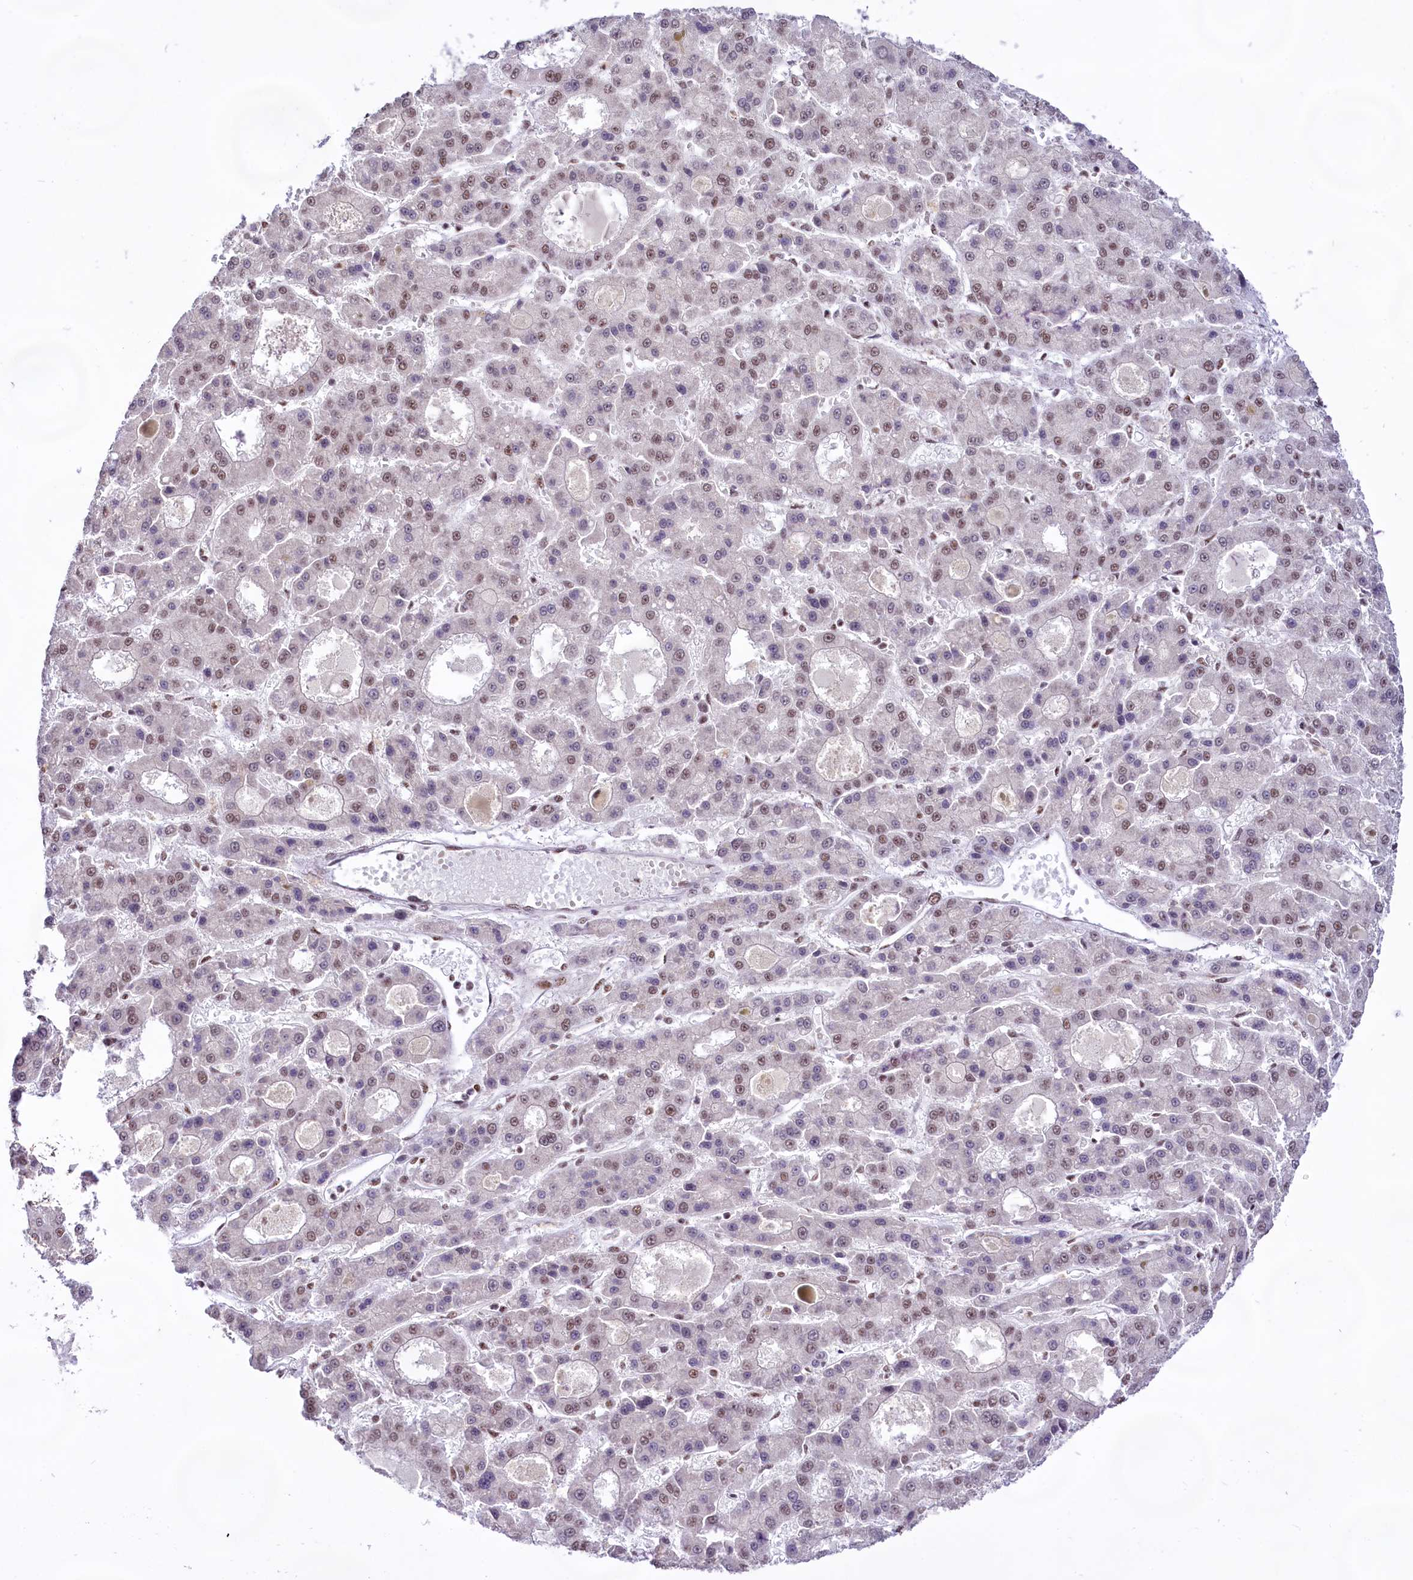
{"staining": {"intensity": "moderate", "quantity": "25%-75%", "location": "nuclear"}, "tissue": "liver cancer", "cell_type": "Tumor cells", "image_type": "cancer", "snomed": [{"axis": "morphology", "description": "Carcinoma, Hepatocellular, NOS"}, {"axis": "topography", "description": "Liver"}], "caption": "Immunohistochemistry (DAB) staining of human liver cancer shows moderate nuclear protein expression in approximately 25%-75% of tumor cells. The staining is performed using DAB (3,3'-diaminobenzidine) brown chromogen to label protein expression. The nuclei are counter-stained blue using hematoxylin.", "gene": "HIRA", "patient": {"sex": "male", "age": 70}}